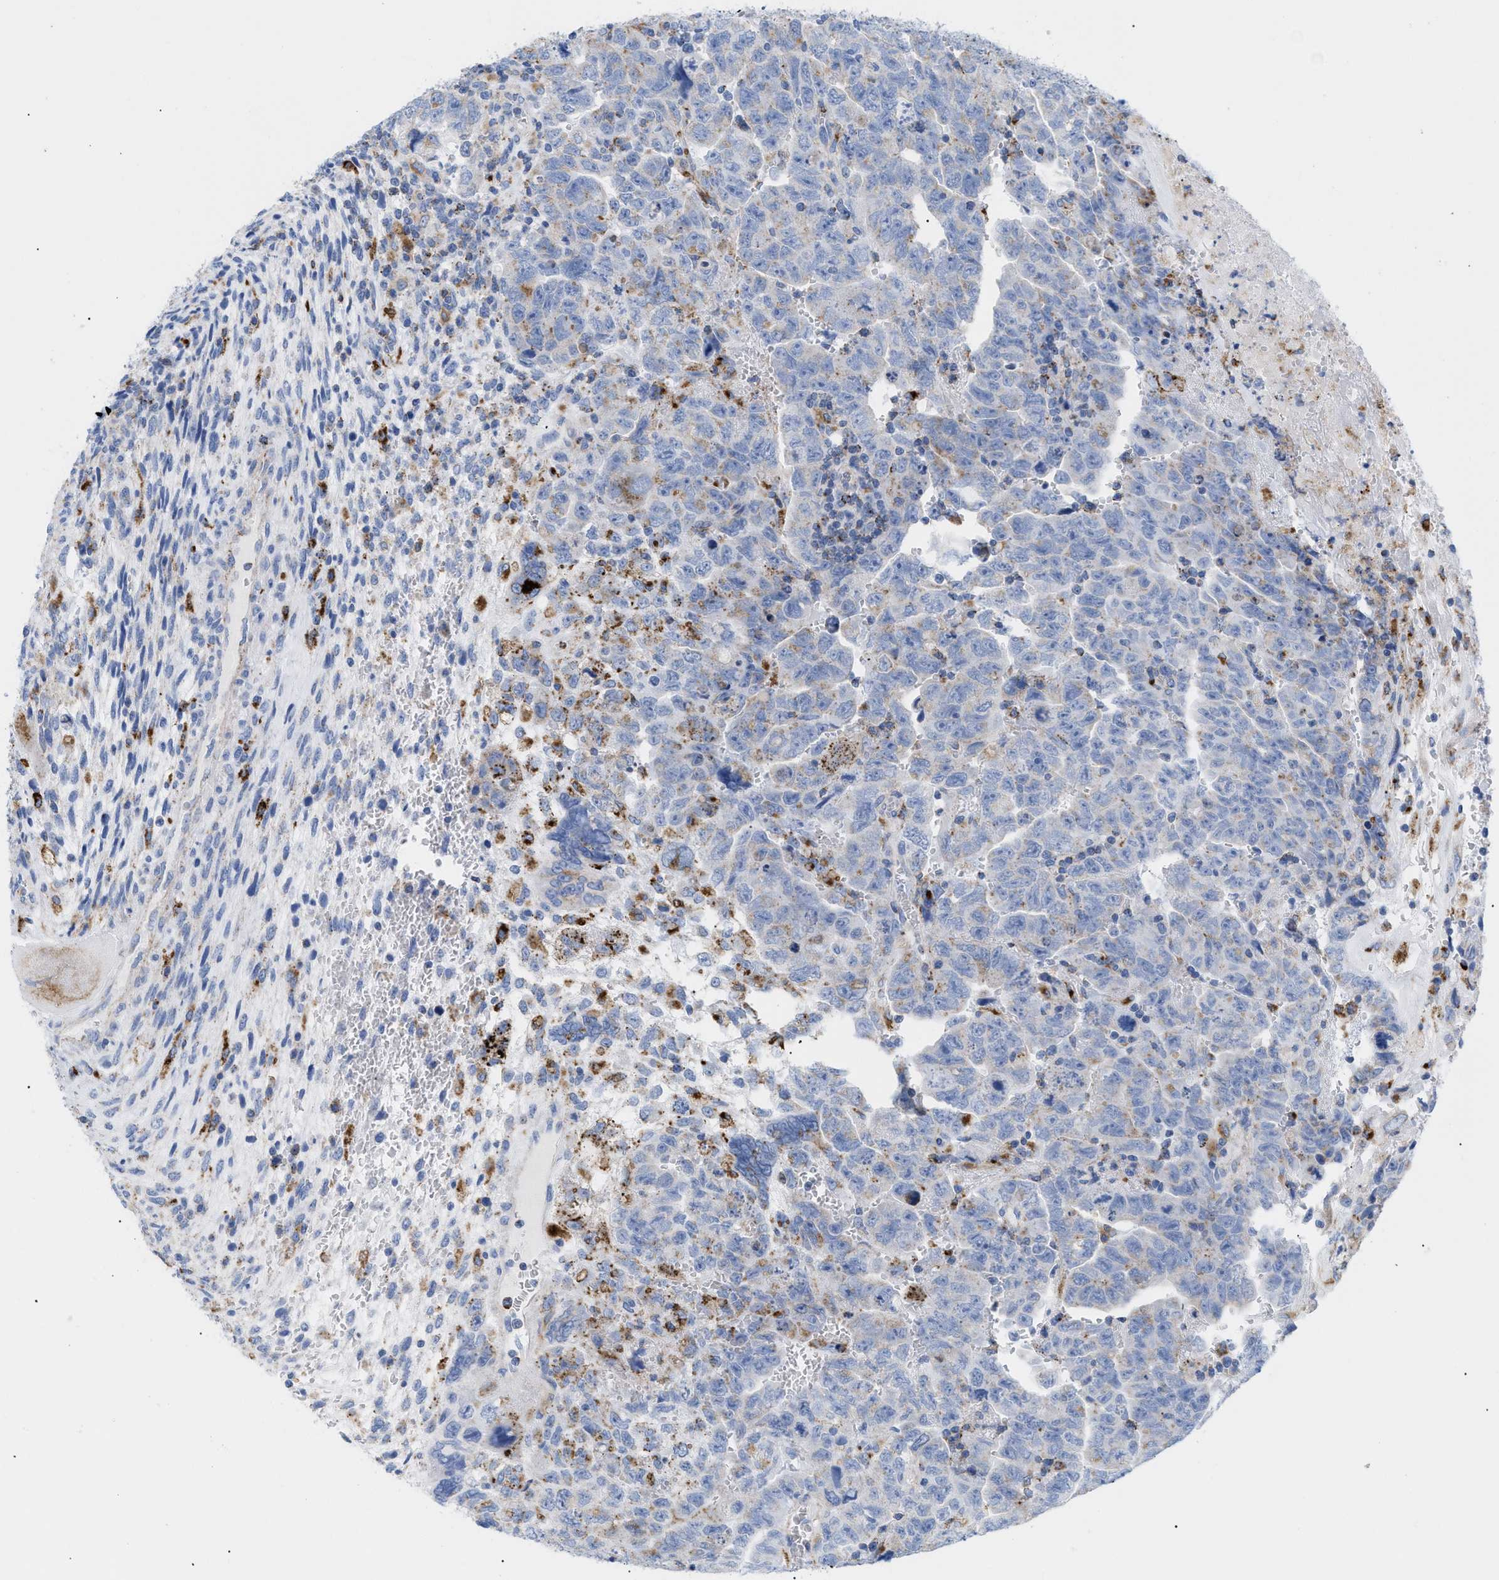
{"staining": {"intensity": "moderate", "quantity": "<25%", "location": "cytoplasmic/membranous"}, "tissue": "testis cancer", "cell_type": "Tumor cells", "image_type": "cancer", "snomed": [{"axis": "morphology", "description": "Carcinoma, Embryonal, NOS"}, {"axis": "topography", "description": "Testis"}], "caption": "Embryonal carcinoma (testis) stained with a brown dye displays moderate cytoplasmic/membranous positive positivity in approximately <25% of tumor cells.", "gene": "DRAM2", "patient": {"sex": "male", "age": 28}}